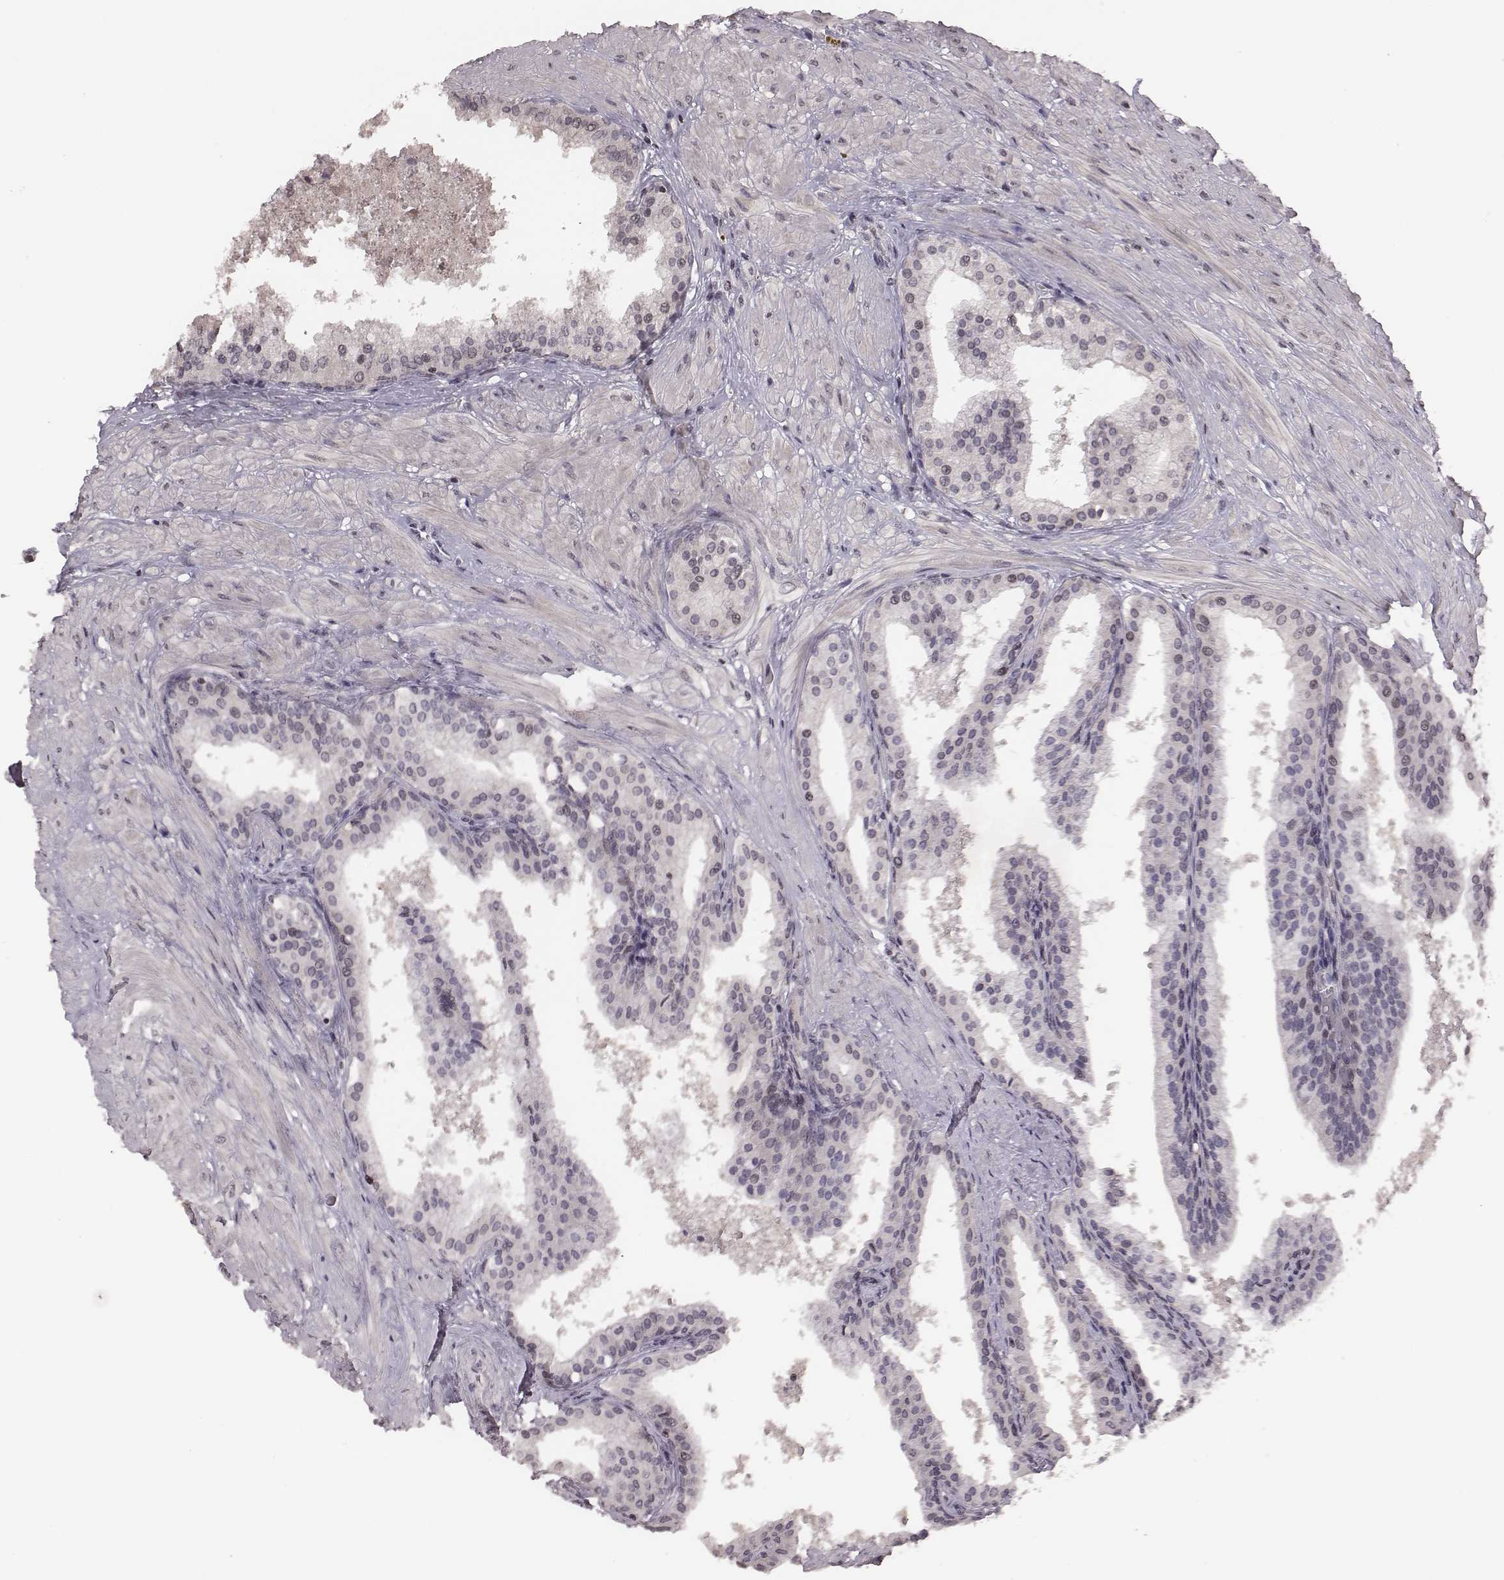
{"staining": {"intensity": "negative", "quantity": "none", "location": "none"}, "tissue": "prostate cancer", "cell_type": "Tumor cells", "image_type": "cancer", "snomed": [{"axis": "morphology", "description": "Adenocarcinoma, Low grade"}, {"axis": "topography", "description": "Prostate"}], "caption": "Prostate low-grade adenocarcinoma stained for a protein using immunohistochemistry exhibits no expression tumor cells.", "gene": "GRM4", "patient": {"sex": "male", "age": 56}}